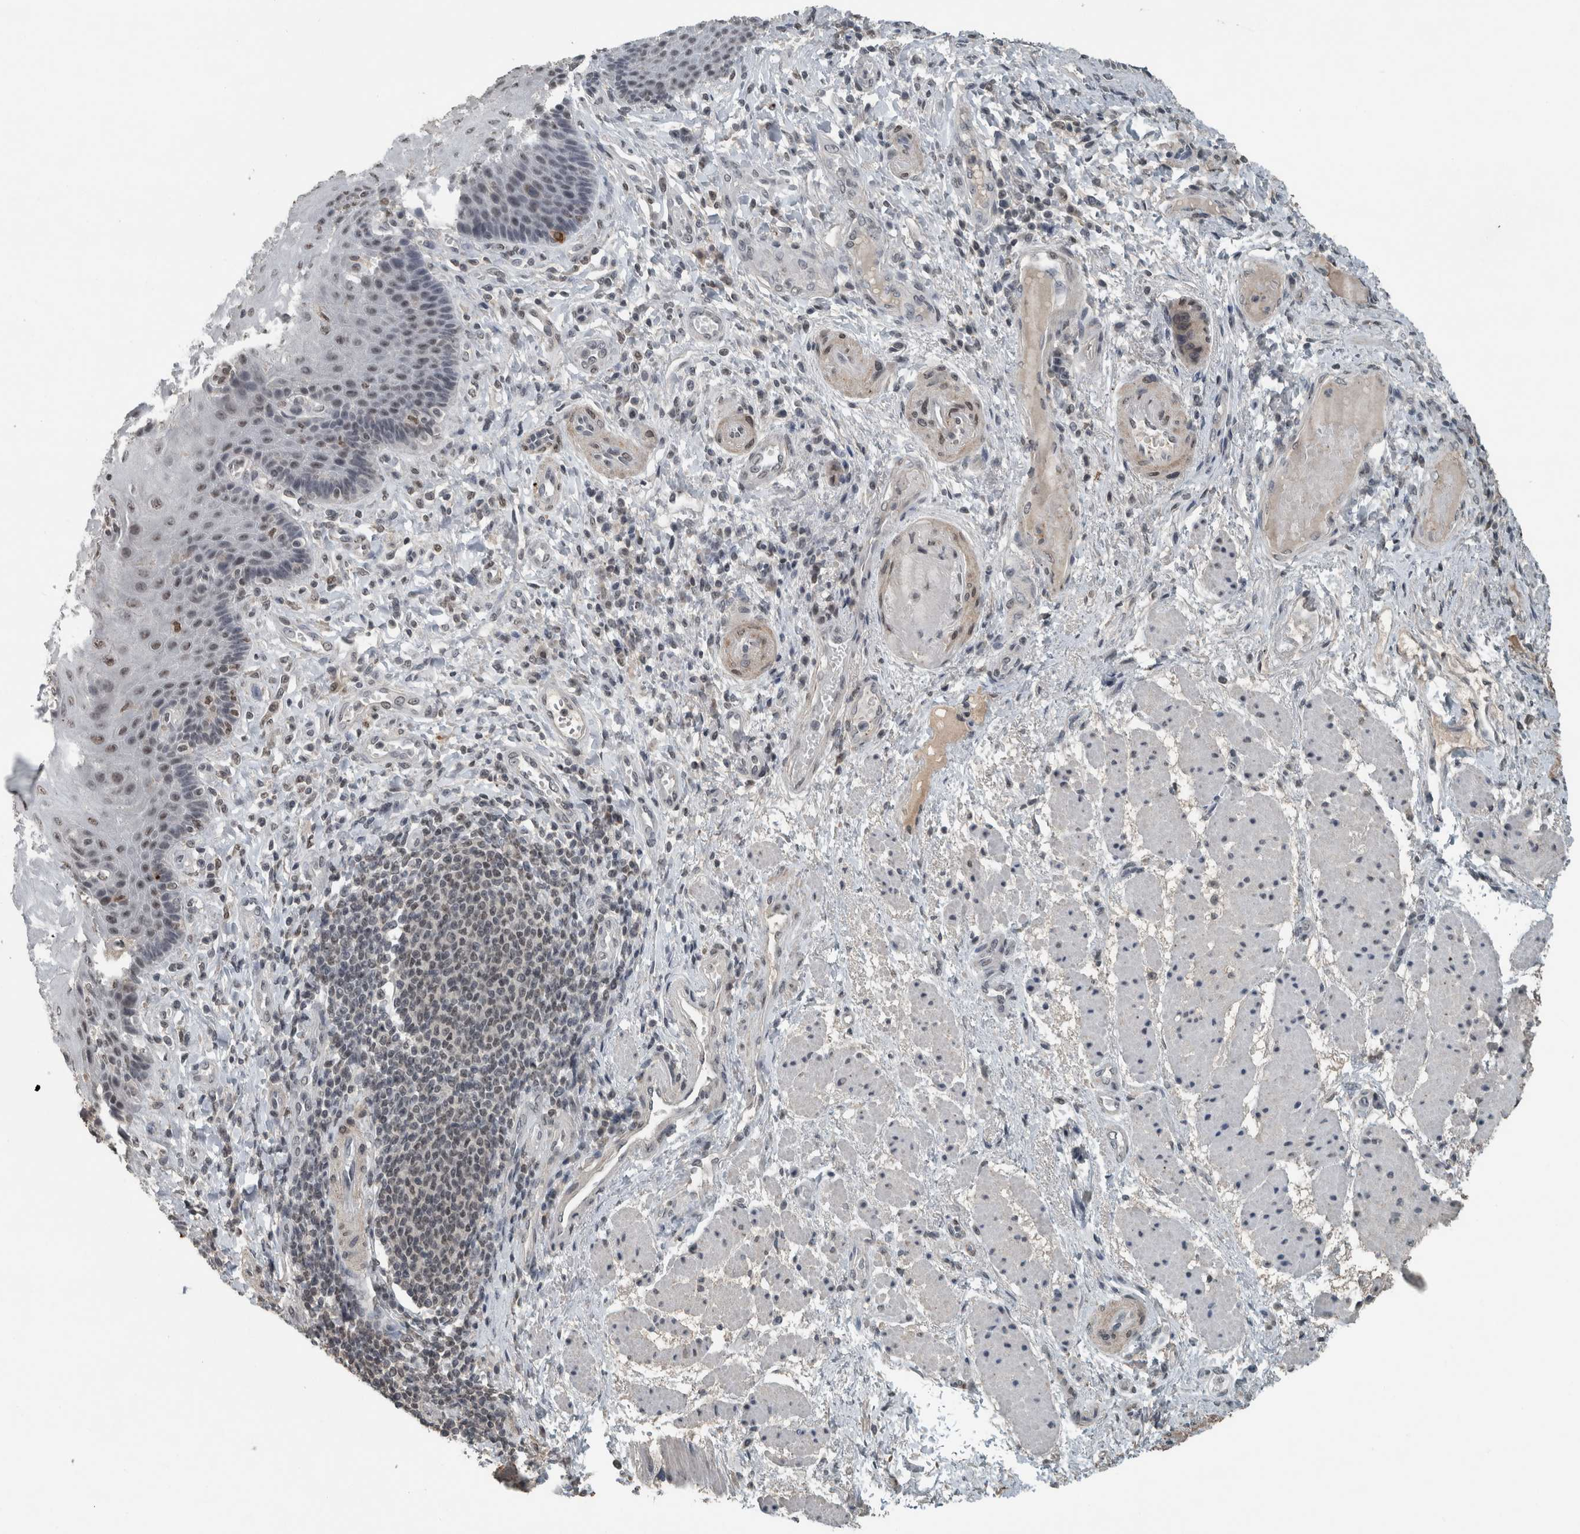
{"staining": {"intensity": "strong", "quantity": ">75%", "location": "nuclear"}, "tissue": "esophagus", "cell_type": "Squamous epithelial cells", "image_type": "normal", "snomed": [{"axis": "morphology", "description": "Normal tissue, NOS"}, {"axis": "topography", "description": "Esophagus"}], "caption": "A brown stain labels strong nuclear positivity of a protein in squamous epithelial cells of unremarkable esophagus. (brown staining indicates protein expression, while blue staining denotes nuclei).", "gene": "ZNF24", "patient": {"sex": "male", "age": 54}}